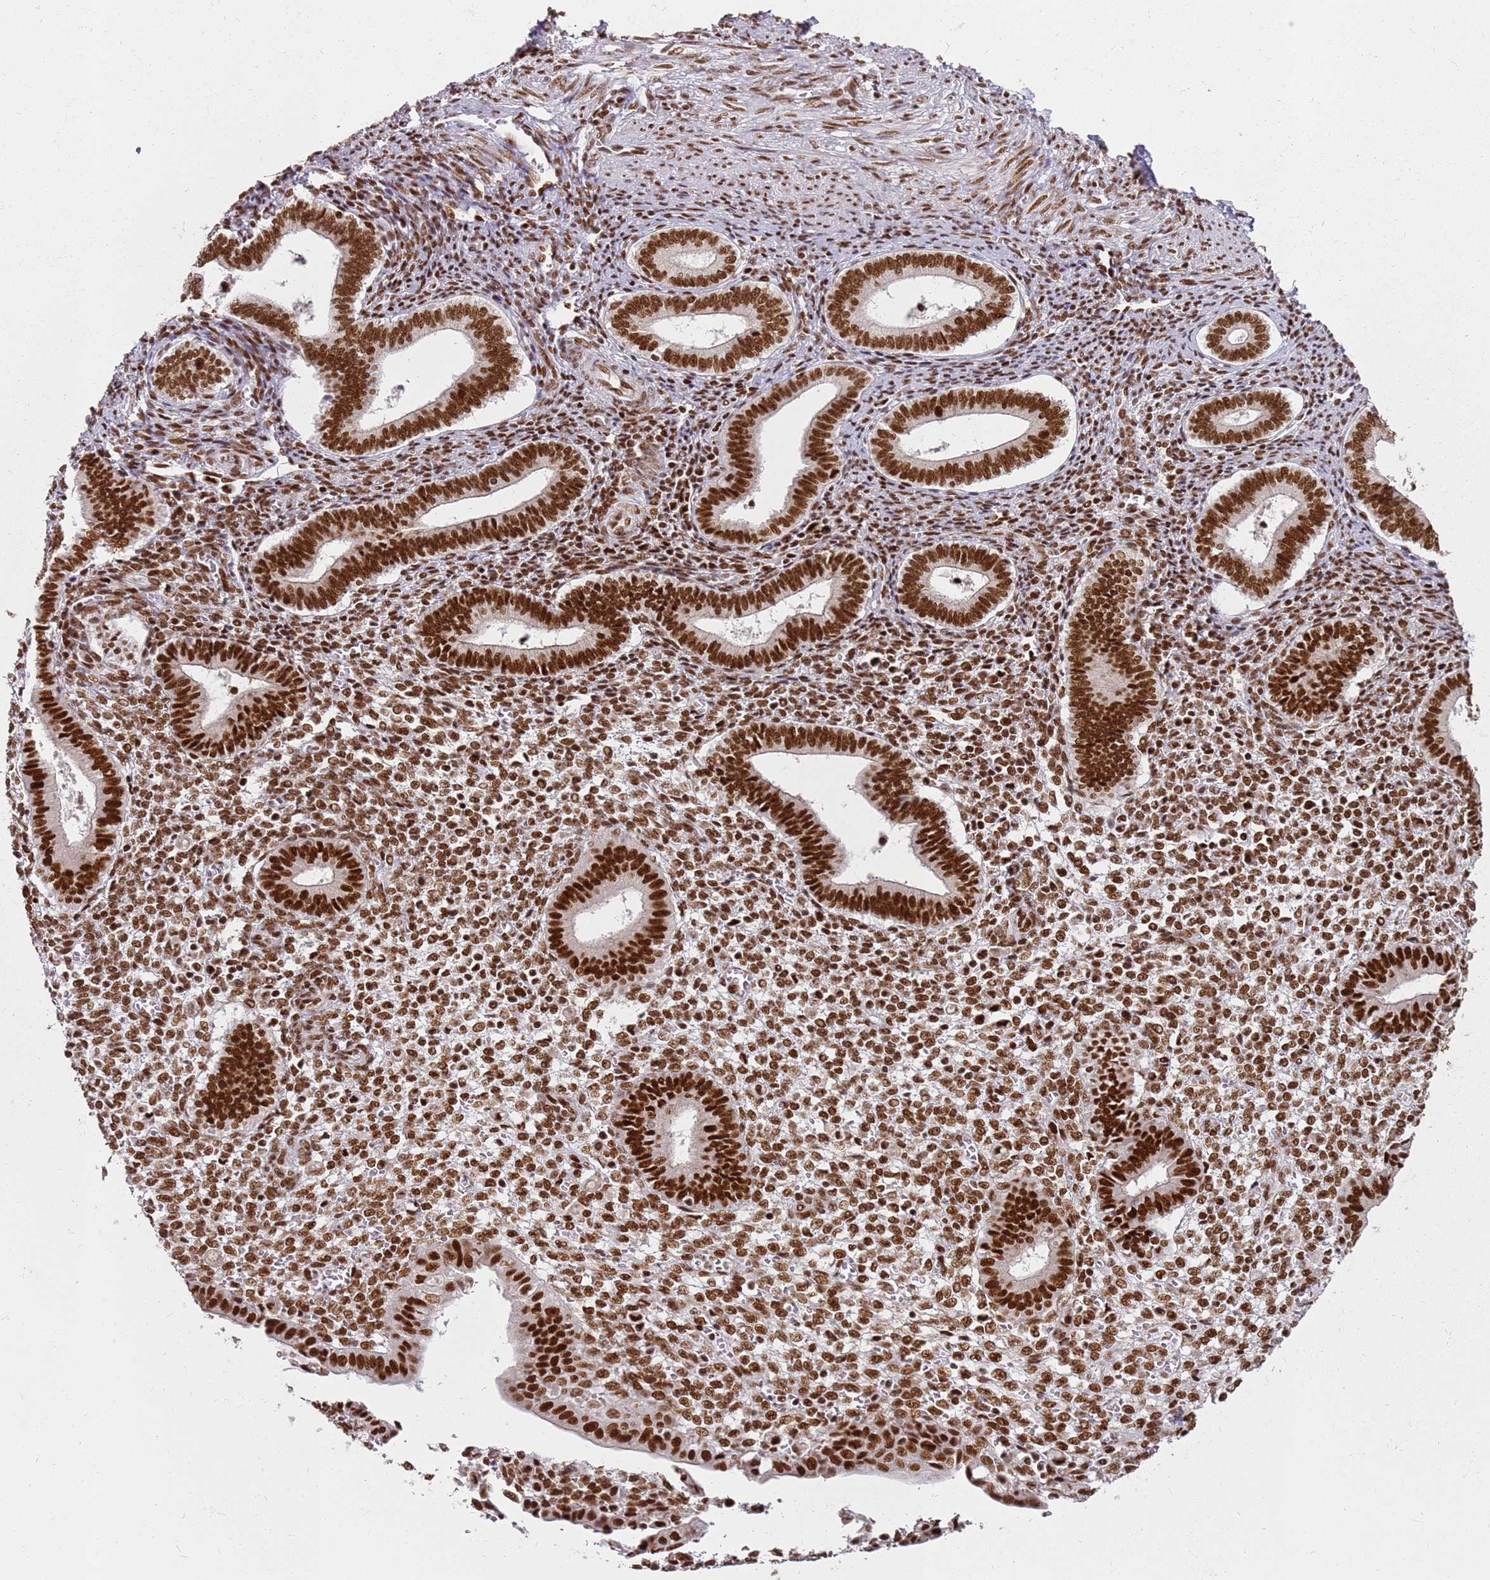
{"staining": {"intensity": "strong", "quantity": ">75%", "location": "nuclear"}, "tissue": "endometrium", "cell_type": "Cells in endometrial stroma", "image_type": "normal", "snomed": [{"axis": "morphology", "description": "Normal tissue, NOS"}, {"axis": "topography", "description": "Other"}, {"axis": "topography", "description": "Endometrium"}], "caption": "Protein staining shows strong nuclear positivity in approximately >75% of cells in endometrial stroma in normal endometrium. The staining was performed using DAB, with brown indicating positive protein expression. Nuclei are stained blue with hematoxylin.", "gene": "TENT4A", "patient": {"sex": "female", "age": 44}}